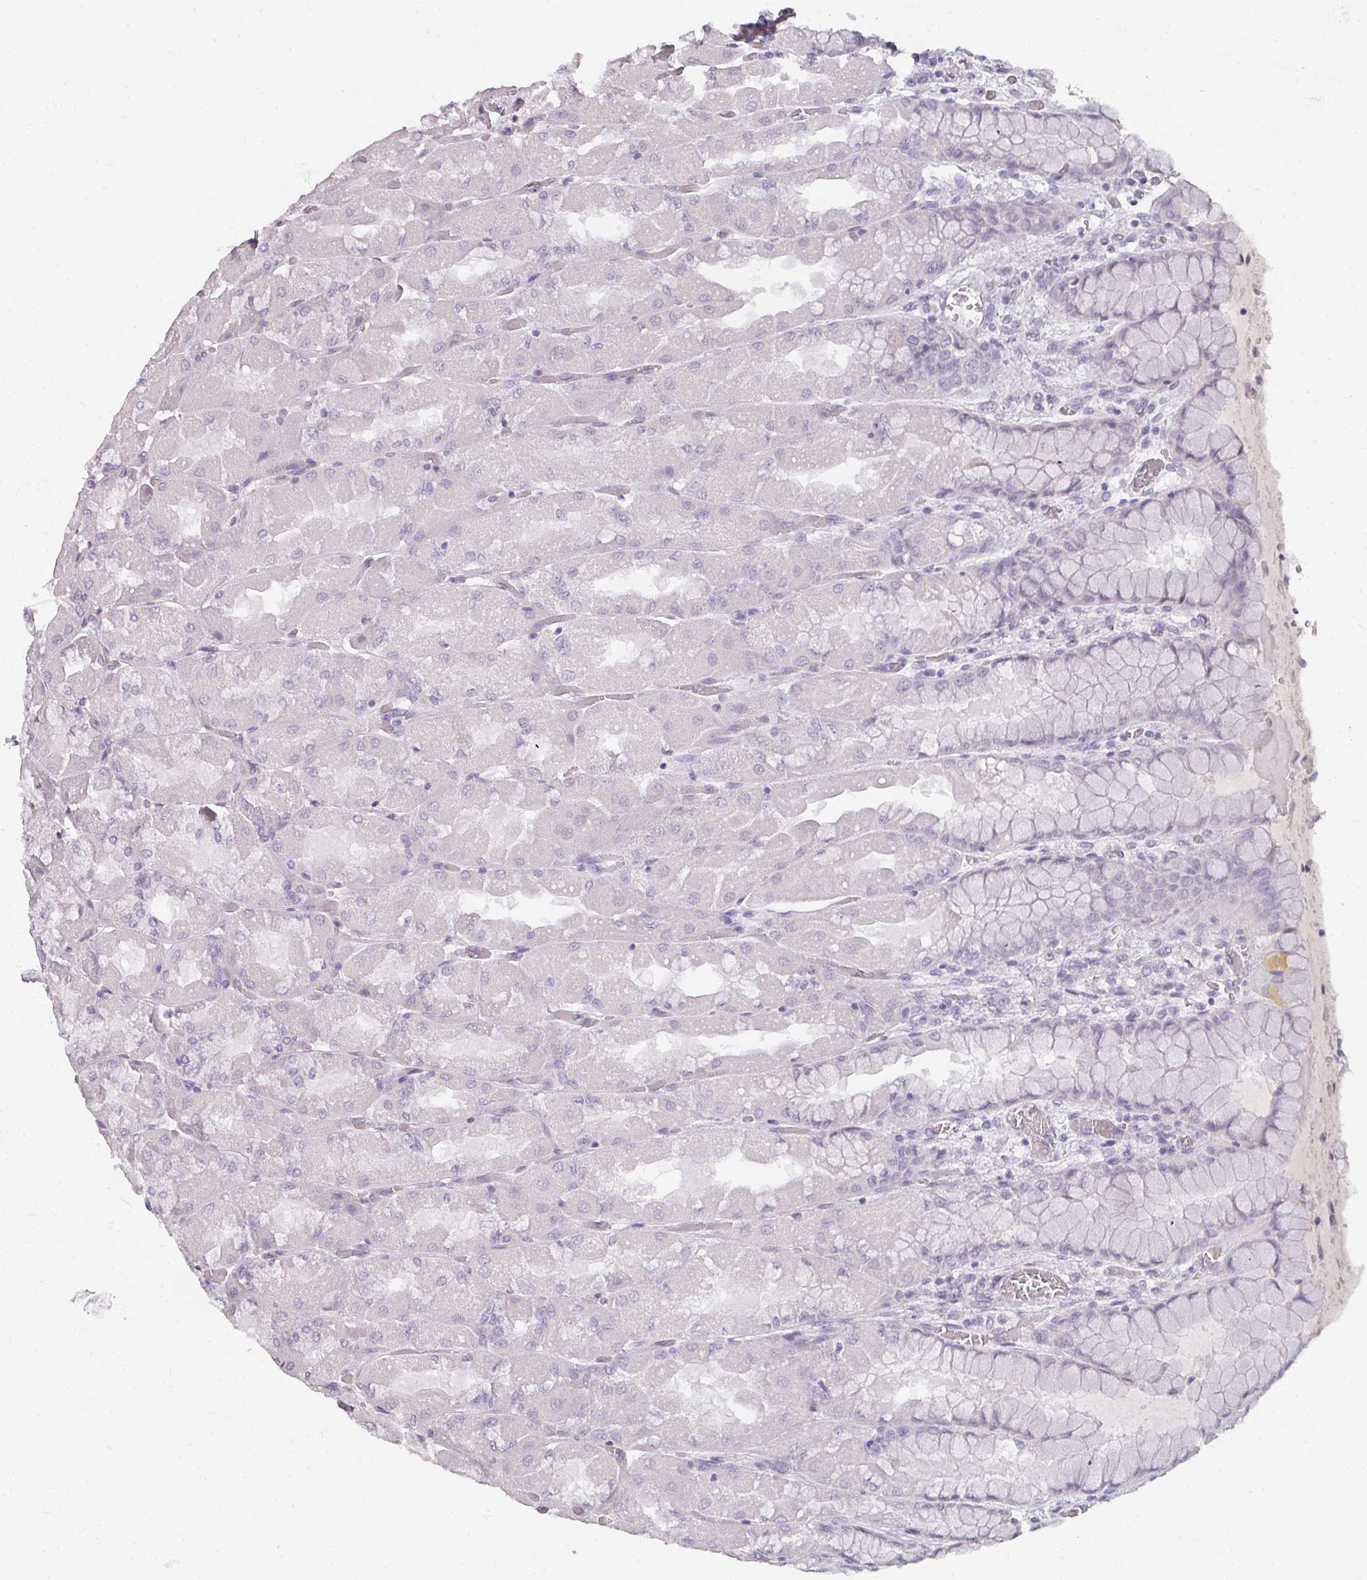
{"staining": {"intensity": "negative", "quantity": "none", "location": "none"}, "tissue": "stomach", "cell_type": "Glandular cells", "image_type": "normal", "snomed": [{"axis": "morphology", "description": "Normal tissue, NOS"}, {"axis": "topography", "description": "Stomach"}], "caption": "Immunohistochemical staining of benign human stomach exhibits no significant positivity in glandular cells. (Stains: DAB (3,3'-diaminobenzidine) immunohistochemistry with hematoxylin counter stain, Microscopy: brightfield microscopy at high magnification).", "gene": "REG3A", "patient": {"sex": "female", "age": 61}}